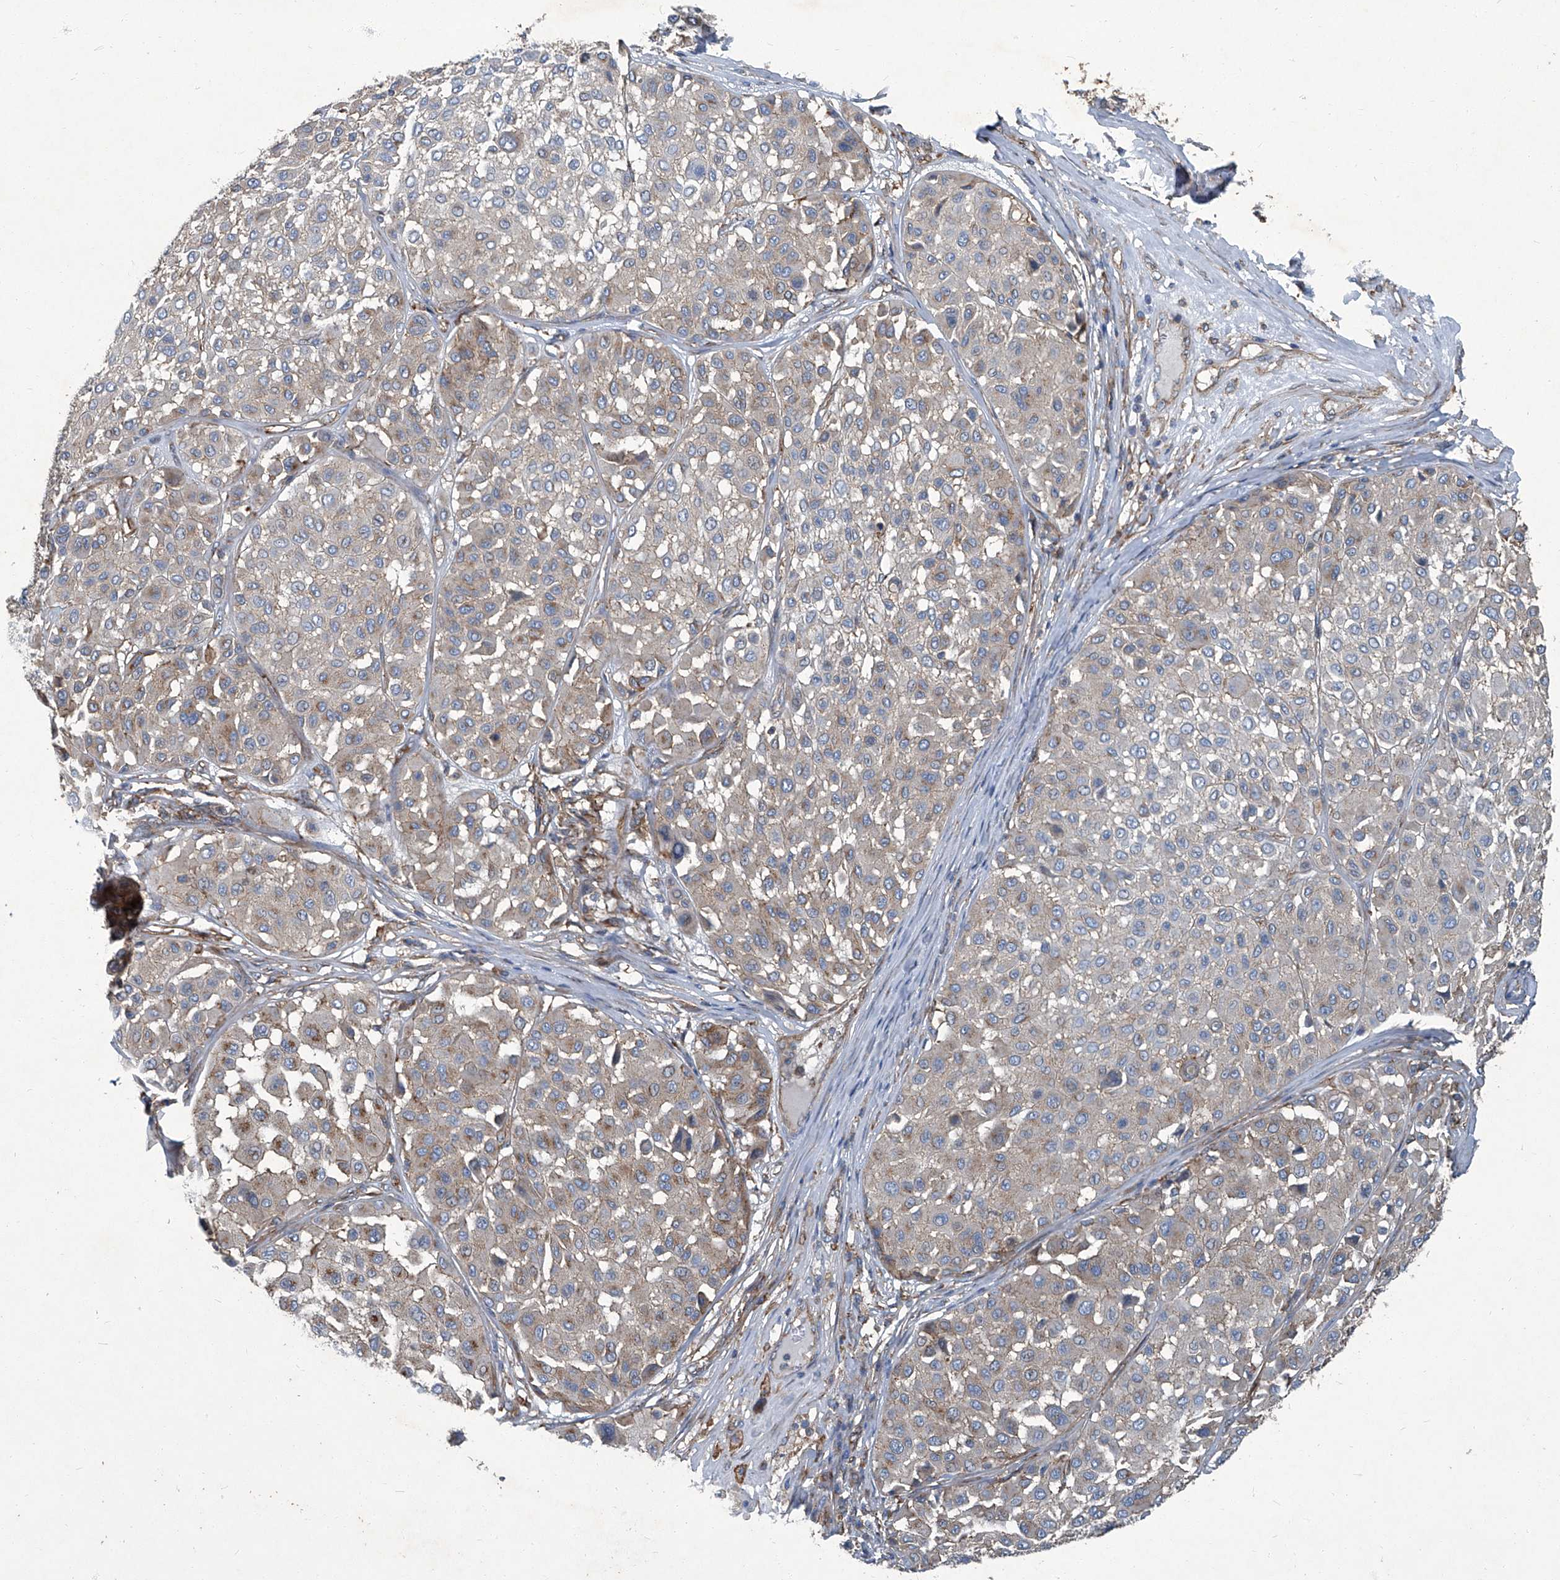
{"staining": {"intensity": "weak", "quantity": "<25%", "location": "cytoplasmic/membranous"}, "tissue": "melanoma", "cell_type": "Tumor cells", "image_type": "cancer", "snomed": [{"axis": "morphology", "description": "Malignant melanoma, Metastatic site"}, {"axis": "topography", "description": "Soft tissue"}], "caption": "Micrograph shows no significant protein staining in tumor cells of melanoma.", "gene": "PIGH", "patient": {"sex": "male", "age": 41}}